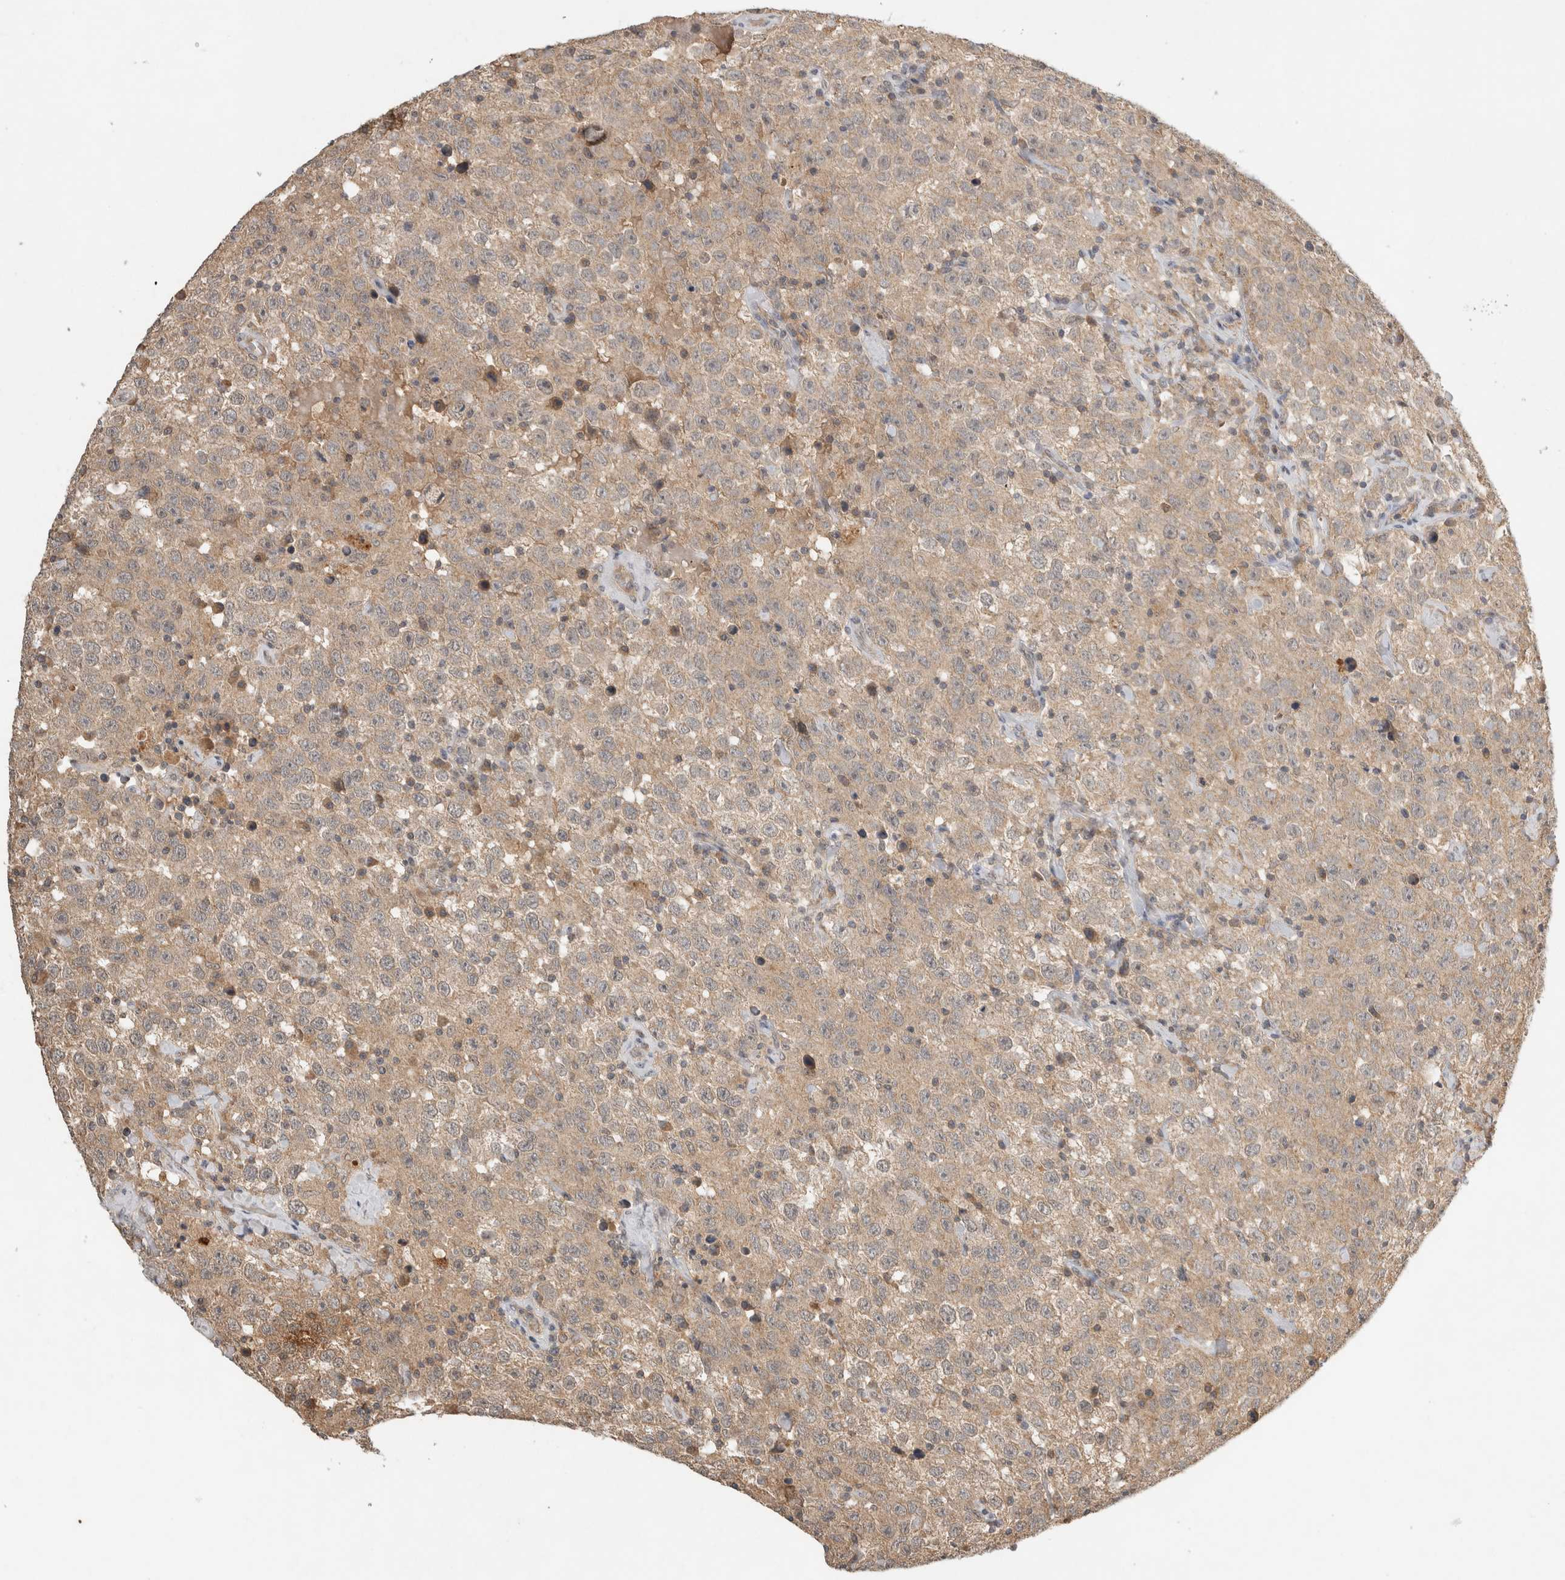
{"staining": {"intensity": "weak", "quantity": ">75%", "location": "cytoplasmic/membranous"}, "tissue": "testis cancer", "cell_type": "Tumor cells", "image_type": "cancer", "snomed": [{"axis": "morphology", "description": "Seminoma, NOS"}, {"axis": "topography", "description": "Testis"}], "caption": "Seminoma (testis) tissue demonstrates weak cytoplasmic/membranous staining in about >75% of tumor cells The staining was performed using DAB to visualize the protein expression in brown, while the nuclei were stained in blue with hematoxylin (Magnification: 20x).", "gene": "LOXL2", "patient": {"sex": "male", "age": 41}}